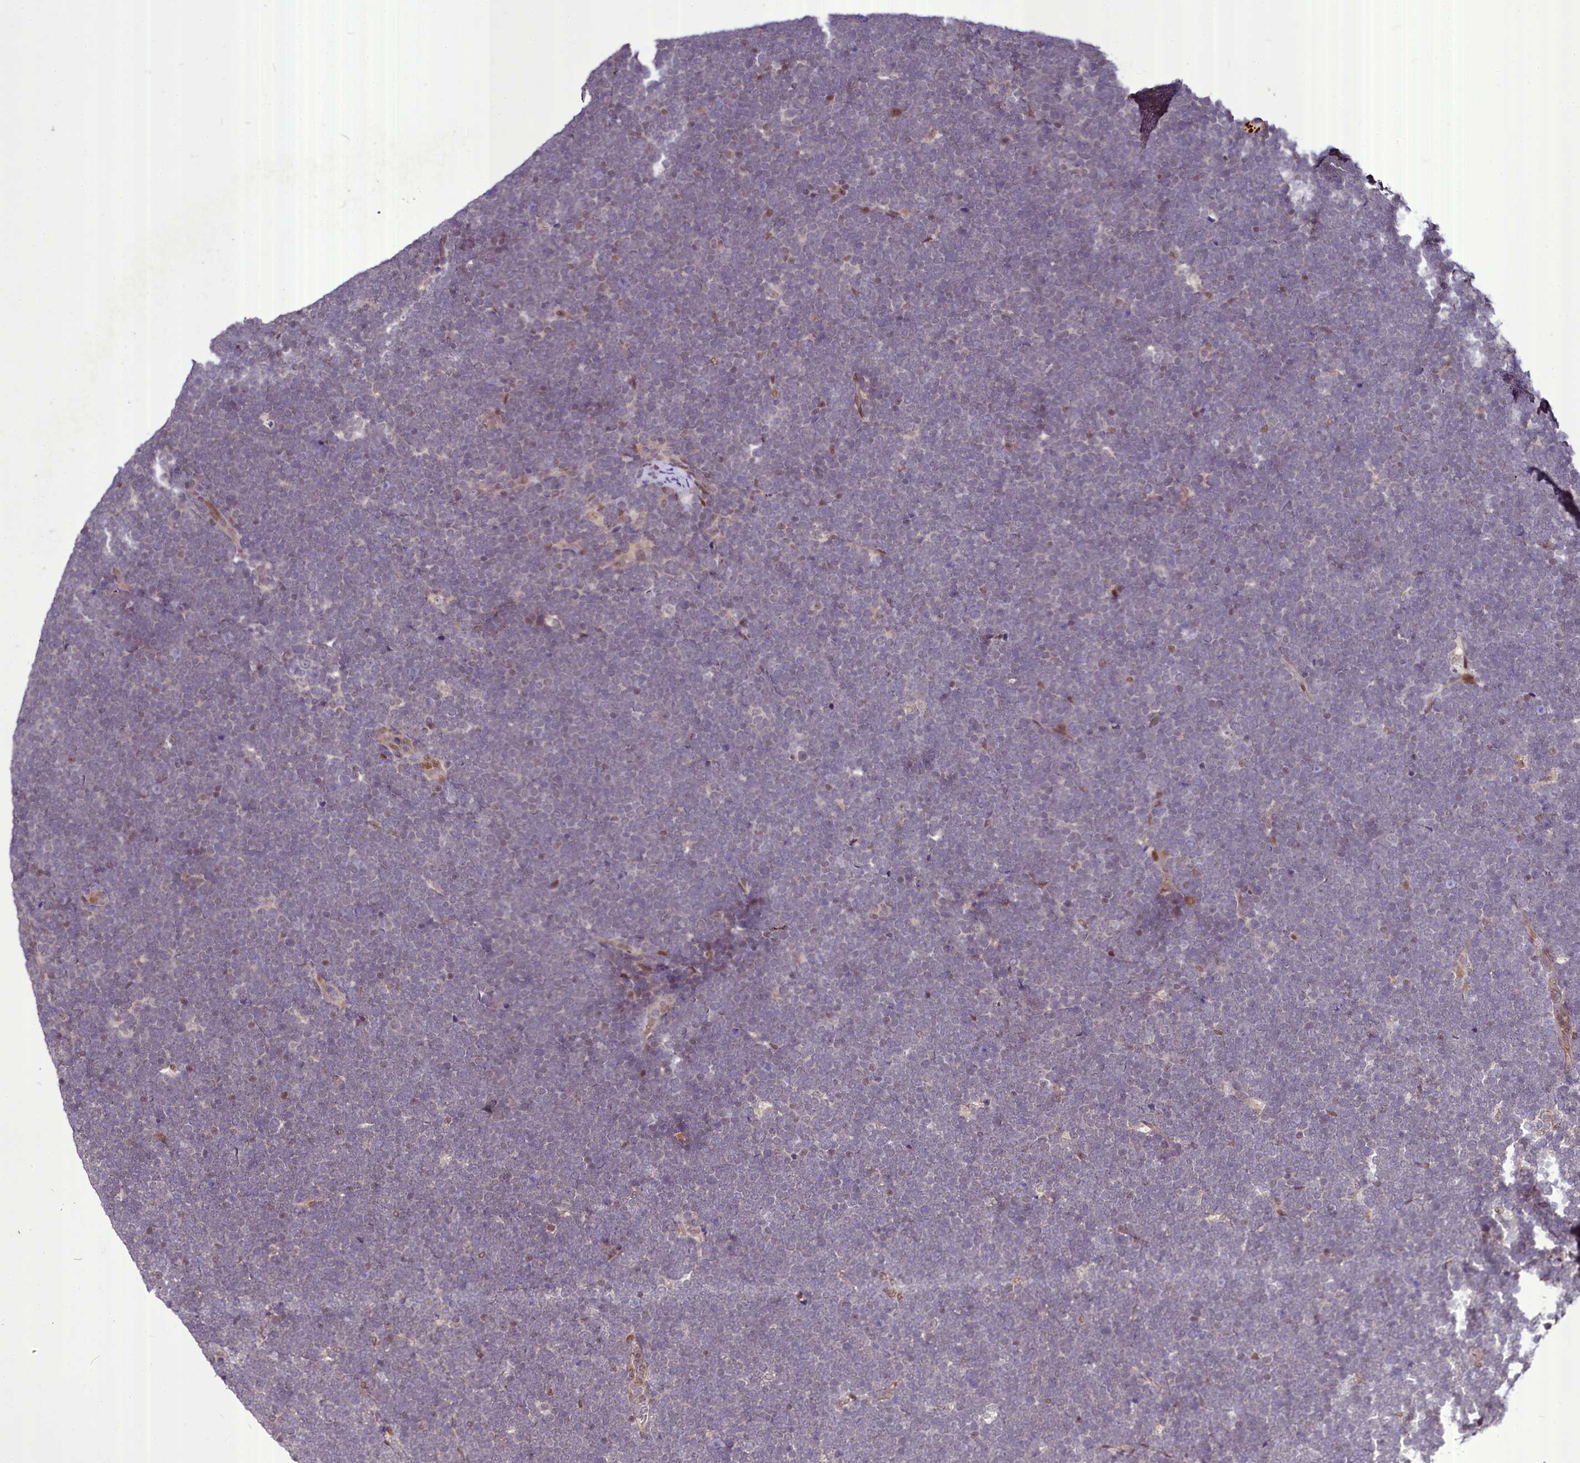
{"staining": {"intensity": "negative", "quantity": "none", "location": "none"}, "tissue": "lymphoma", "cell_type": "Tumor cells", "image_type": "cancer", "snomed": [{"axis": "morphology", "description": "Malignant lymphoma, non-Hodgkin's type, High grade"}, {"axis": "topography", "description": "Lymph node"}], "caption": "Human malignant lymphoma, non-Hodgkin's type (high-grade) stained for a protein using IHC demonstrates no staining in tumor cells.", "gene": "MAML2", "patient": {"sex": "male", "age": 13}}